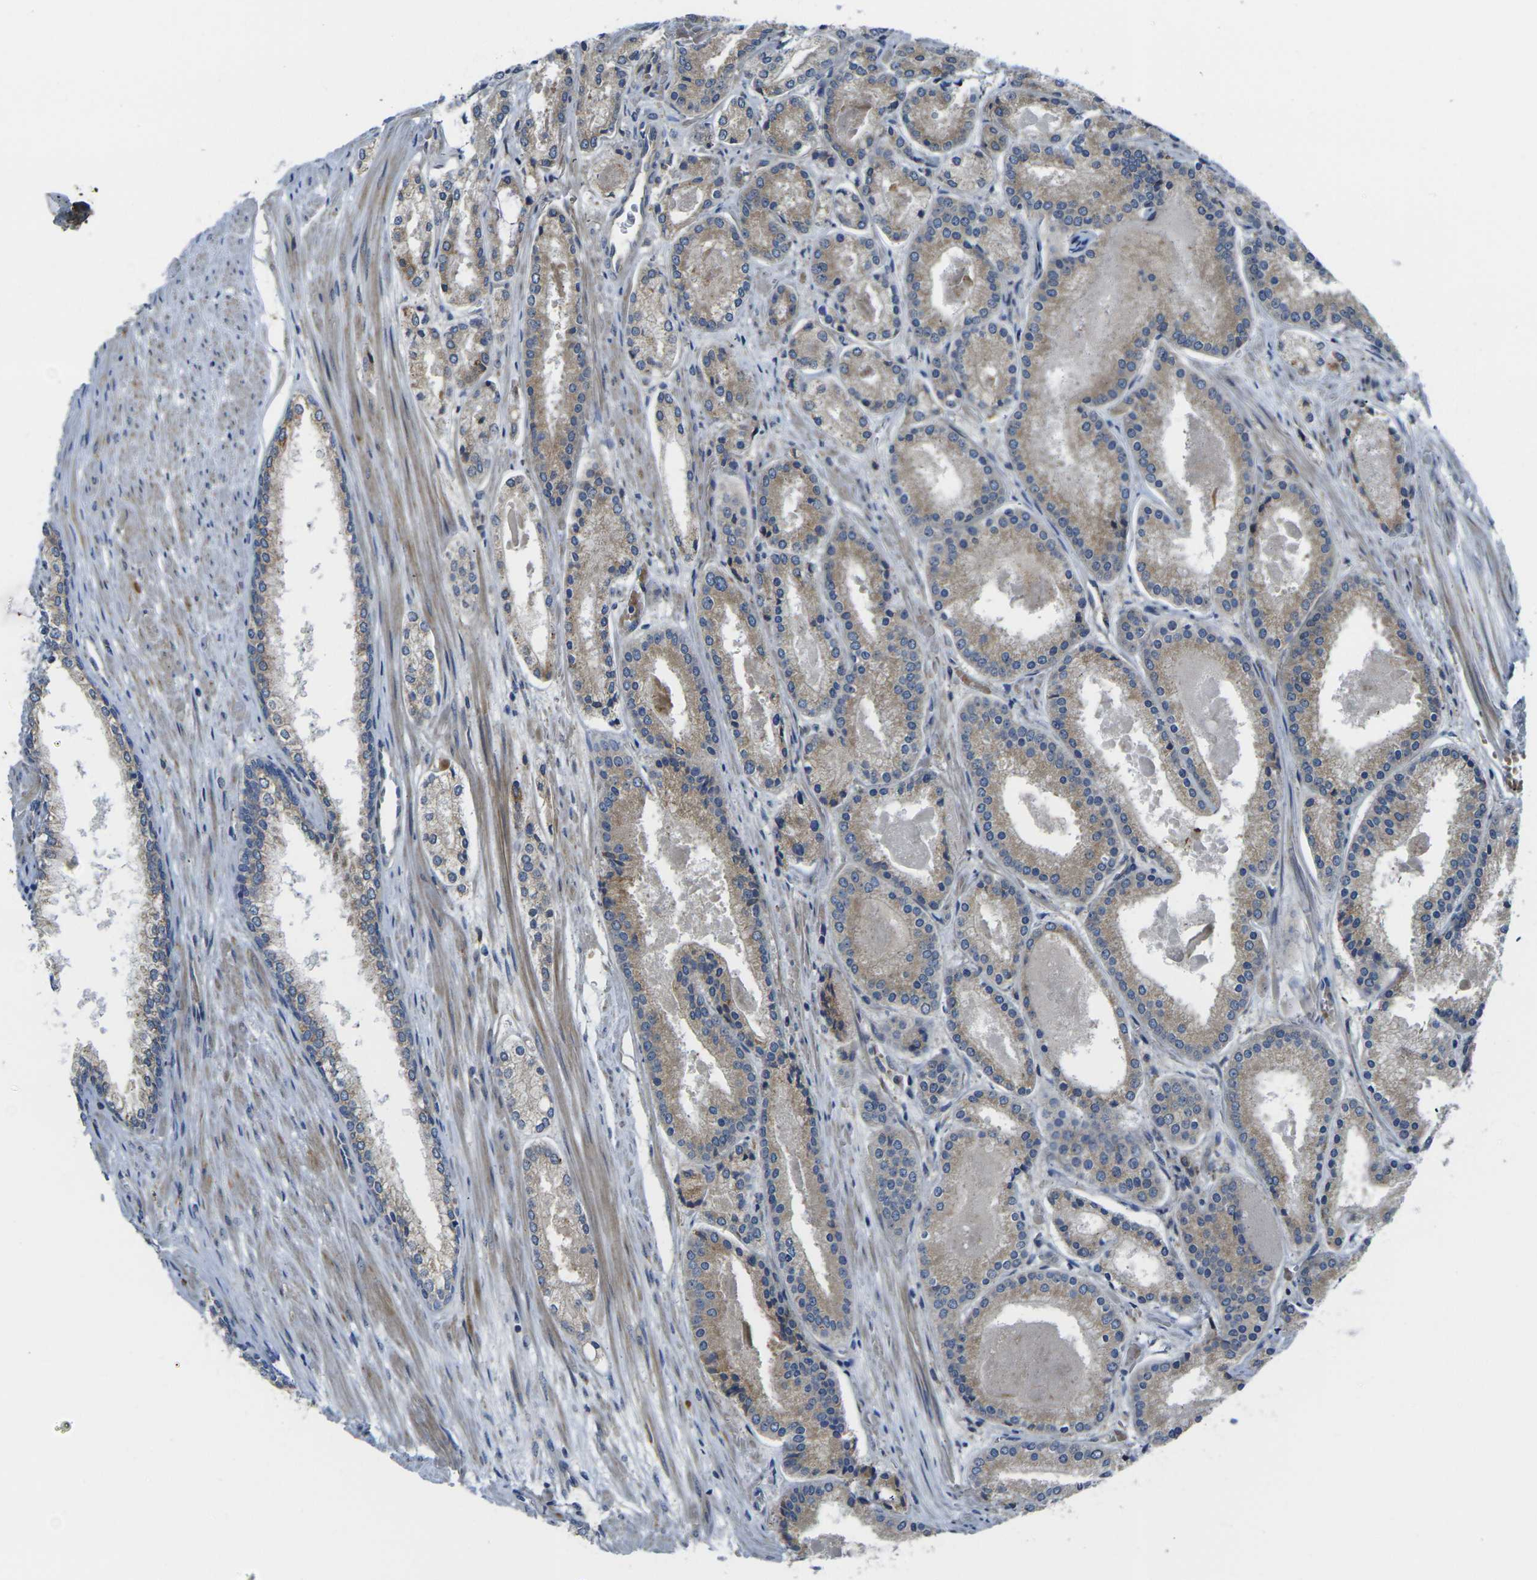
{"staining": {"intensity": "weak", "quantity": ">75%", "location": "cytoplasmic/membranous"}, "tissue": "prostate cancer", "cell_type": "Tumor cells", "image_type": "cancer", "snomed": [{"axis": "morphology", "description": "Adenocarcinoma, Low grade"}, {"axis": "topography", "description": "Prostate"}], "caption": "Immunohistochemical staining of human prostate cancer demonstrates weak cytoplasmic/membranous protein staining in approximately >75% of tumor cells. The staining was performed using DAB (3,3'-diaminobenzidine), with brown indicating positive protein expression. Nuclei are stained blue with hematoxylin.", "gene": "FZD1", "patient": {"sex": "male", "age": 59}}